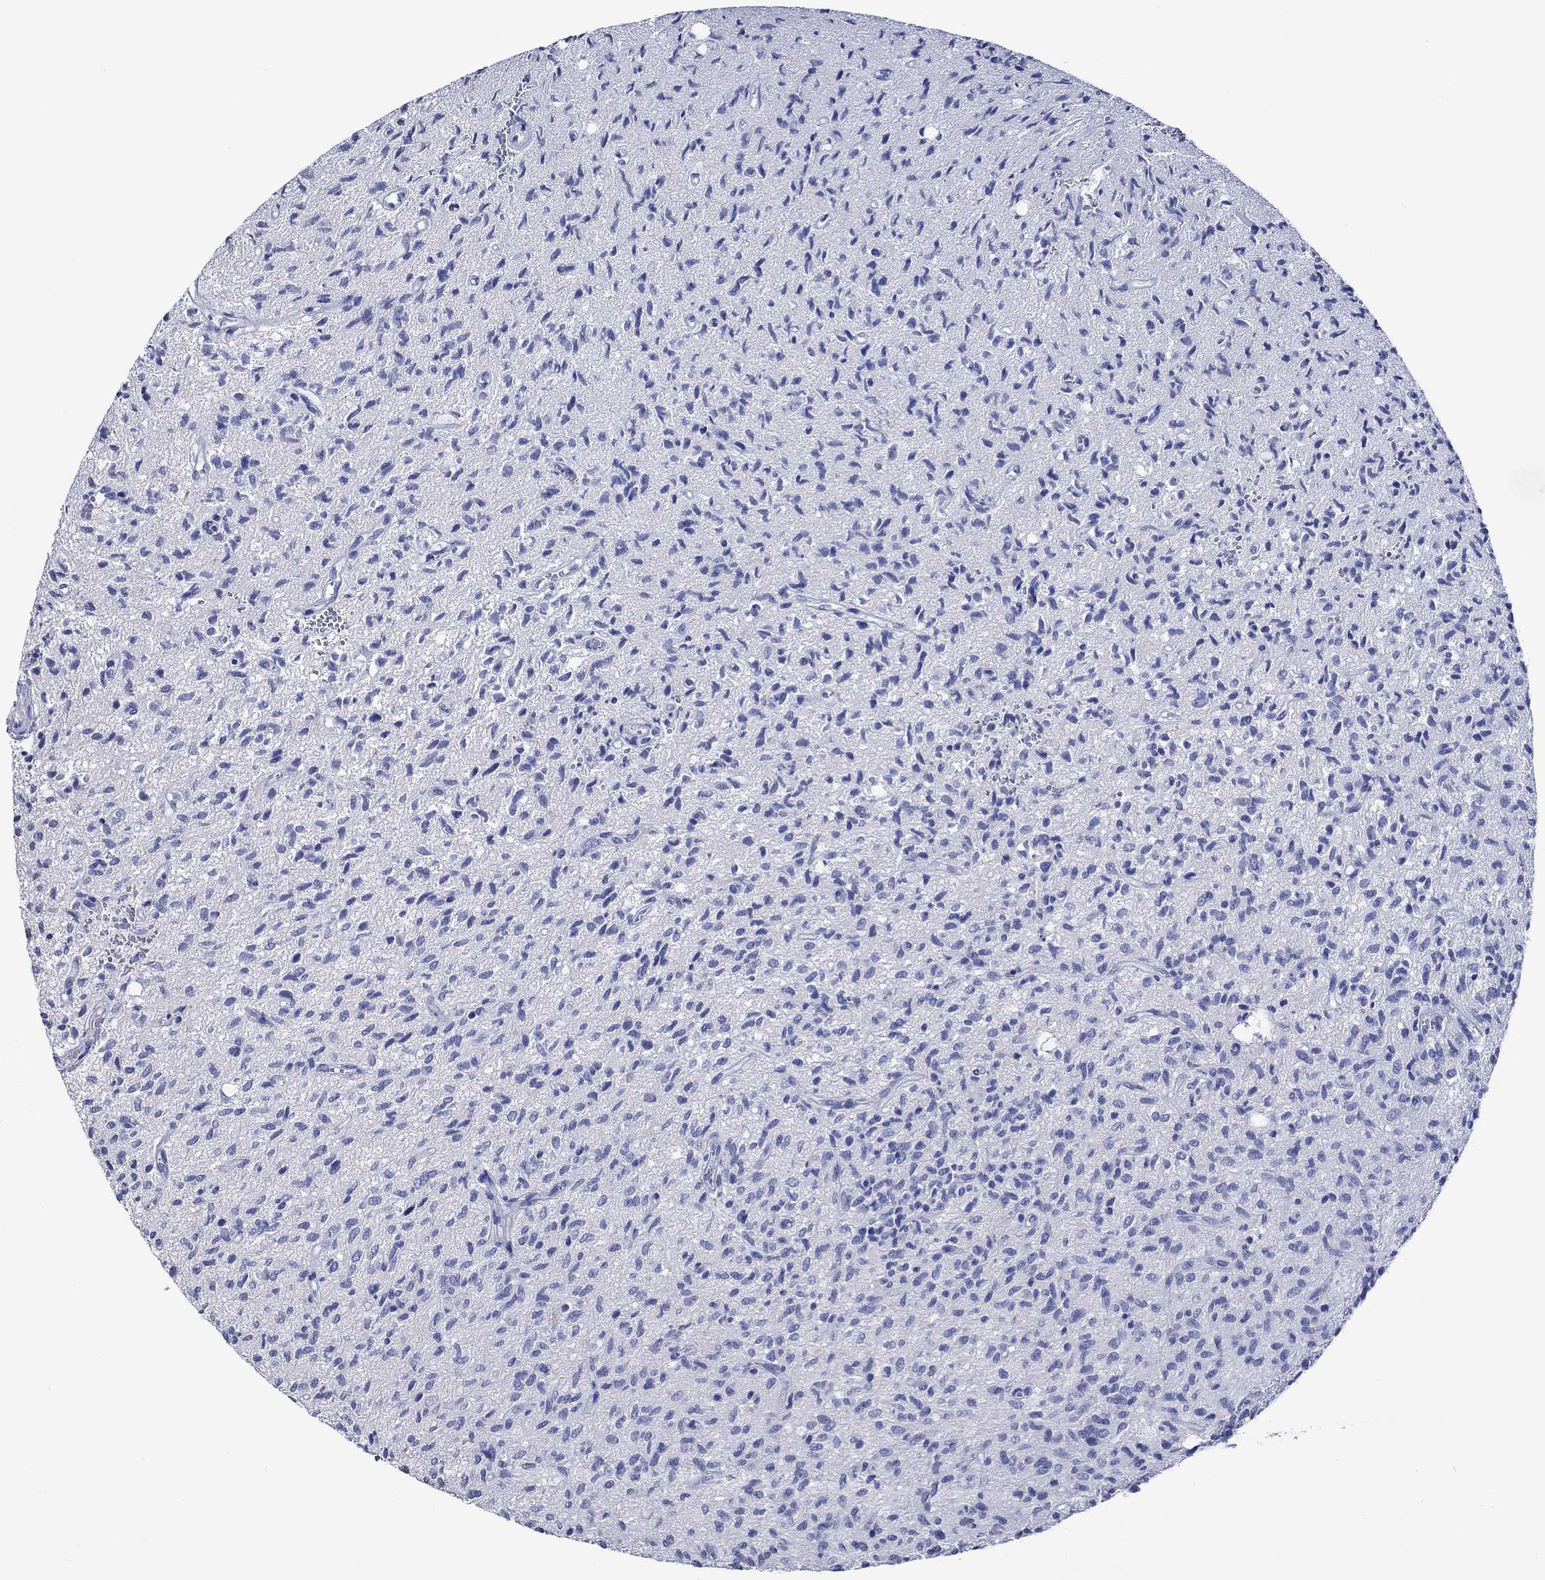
{"staining": {"intensity": "negative", "quantity": "none", "location": "none"}, "tissue": "glioma", "cell_type": "Tumor cells", "image_type": "cancer", "snomed": [{"axis": "morphology", "description": "Glioma, malignant, High grade"}, {"axis": "topography", "description": "Brain"}], "caption": "IHC image of glioma stained for a protein (brown), which shows no staining in tumor cells.", "gene": "KLHL35", "patient": {"sex": "male", "age": 64}}